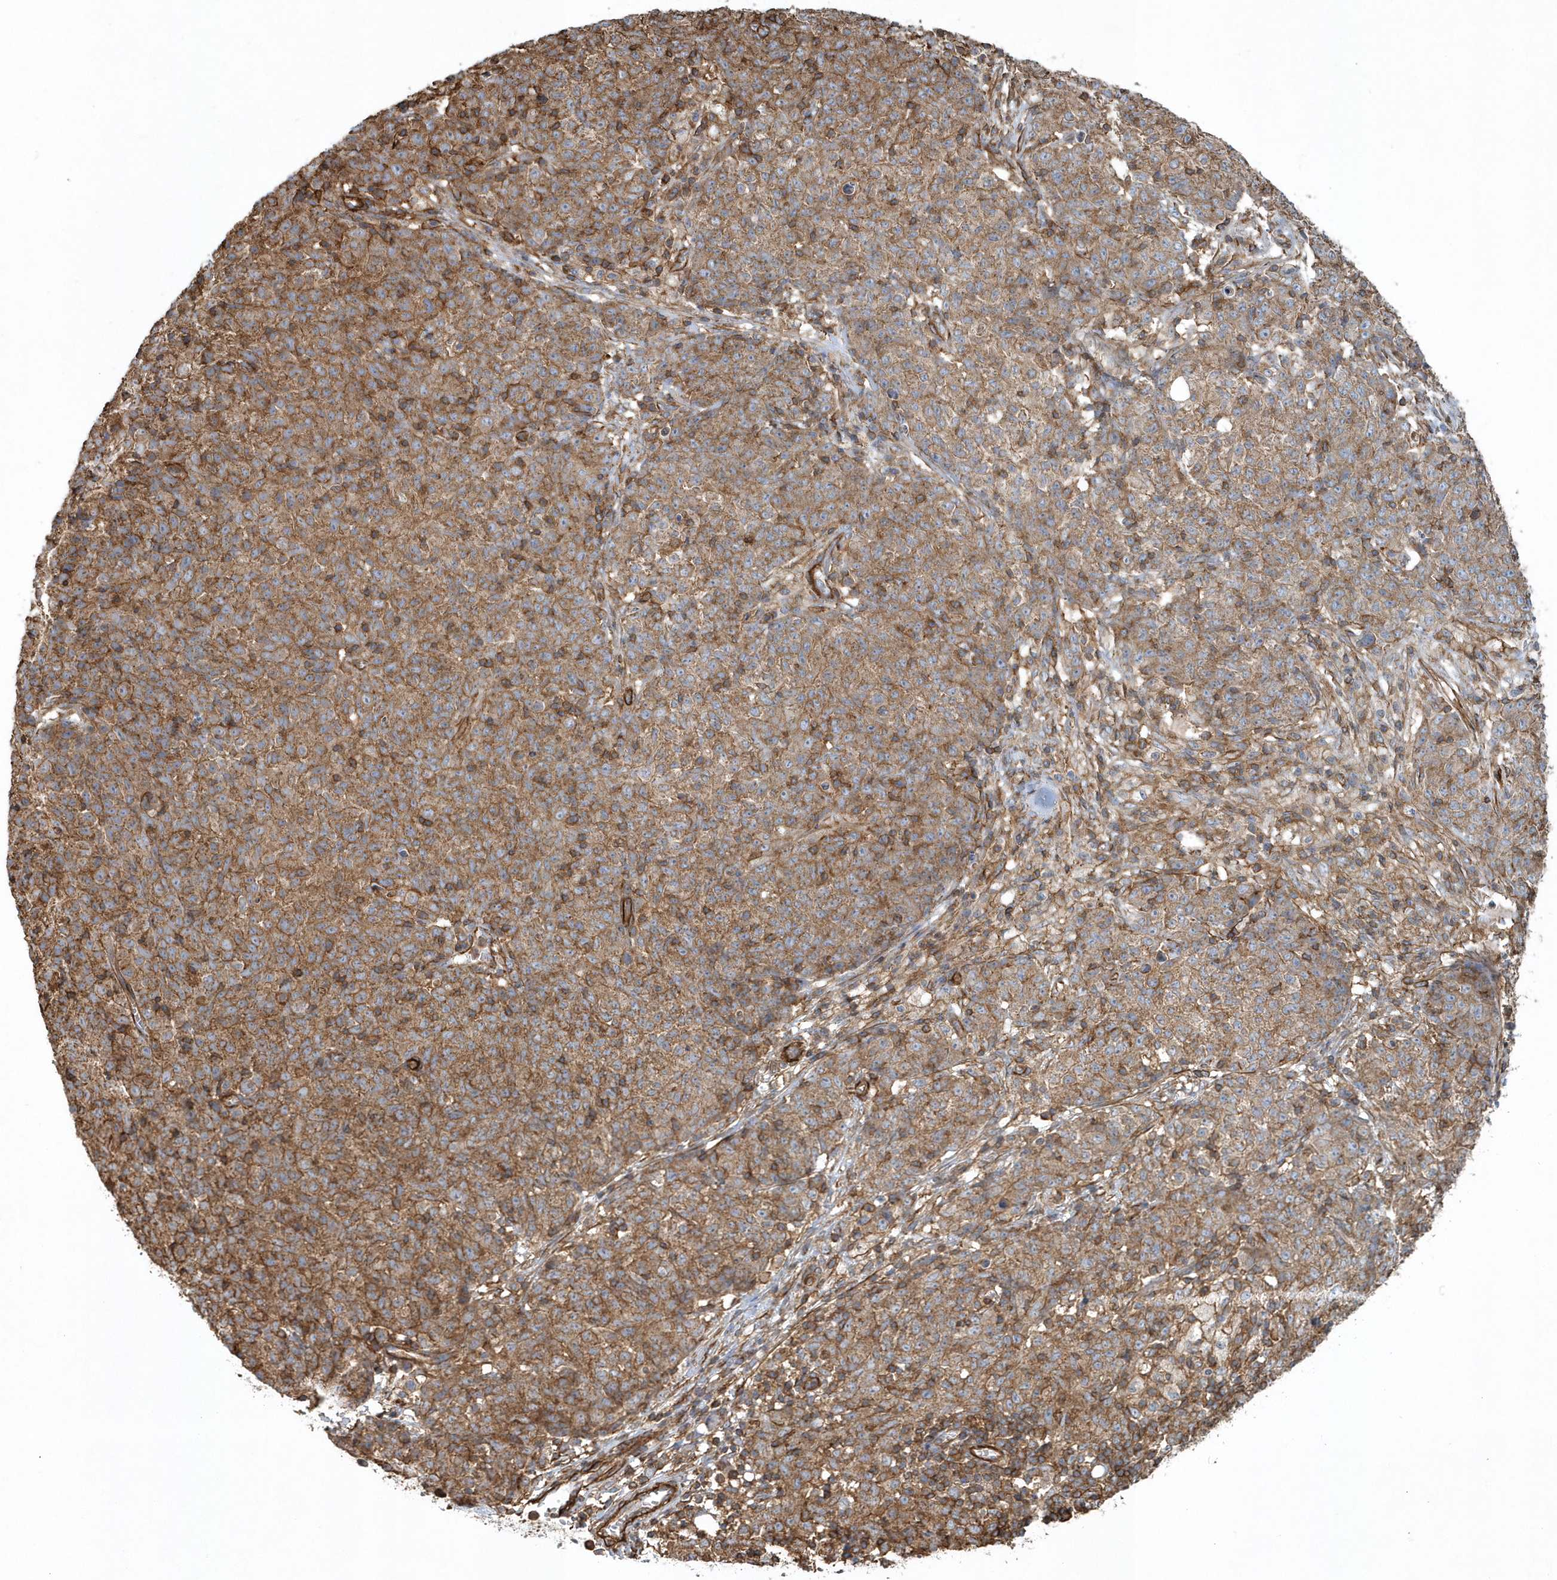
{"staining": {"intensity": "moderate", "quantity": ">75%", "location": "cytoplasmic/membranous"}, "tissue": "ovarian cancer", "cell_type": "Tumor cells", "image_type": "cancer", "snomed": [{"axis": "morphology", "description": "Carcinoma, endometroid"}, {"axis": "topography", "description": "Ovary"}], "caption": "Immunohistochemistry (IHC) (DAB (3,3'-diaminobenzidine)) staining of ovarian endometroid carcinoma reveals moderate cytoplasmic/membranous protein expression in approximately >75% of tumor cells. Using DAB (3,3'-diaminobenzidine) (brown) and hematoxylin (blue) stains, captured at high magnification using brightfield microscopy.", "gene": "MMUT", "patient": {"sex": "female", "age": 42}}